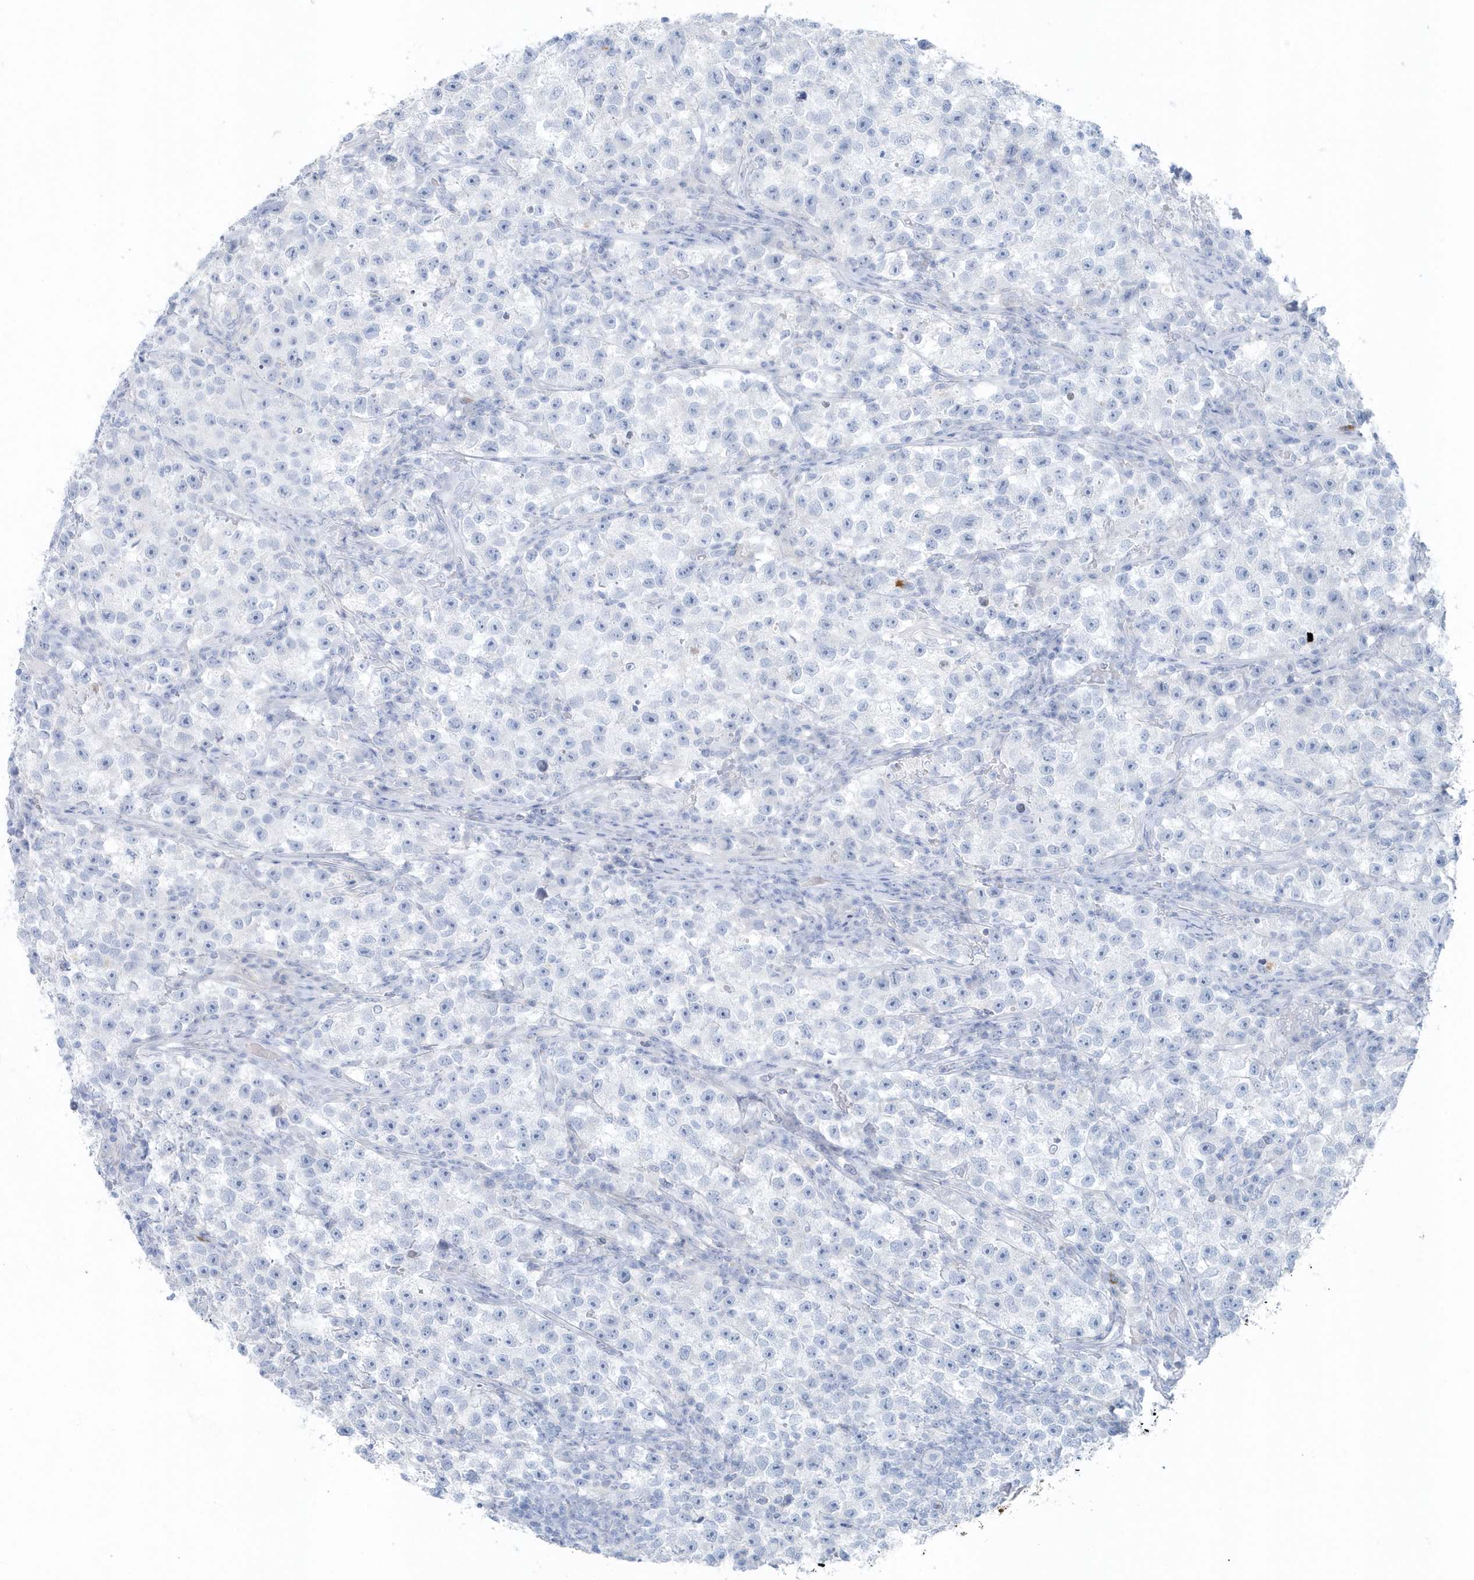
{"staining": {"intensity": "negative", "quantity": "none", "location": "none"}, "tissue": "testis cancer", "cell_type": "Tumor cells", "image_type": "cancer", "snomed": [{"axis": "morphology", "description": "Seminoma, NOS"}, {"axis": "topography", "description": "Testis"}], "caption": "Tumor cells show no significant staining in testis cancer.", "gene": "FAM98A", "patient": {"sex": "male", "age": 22}}